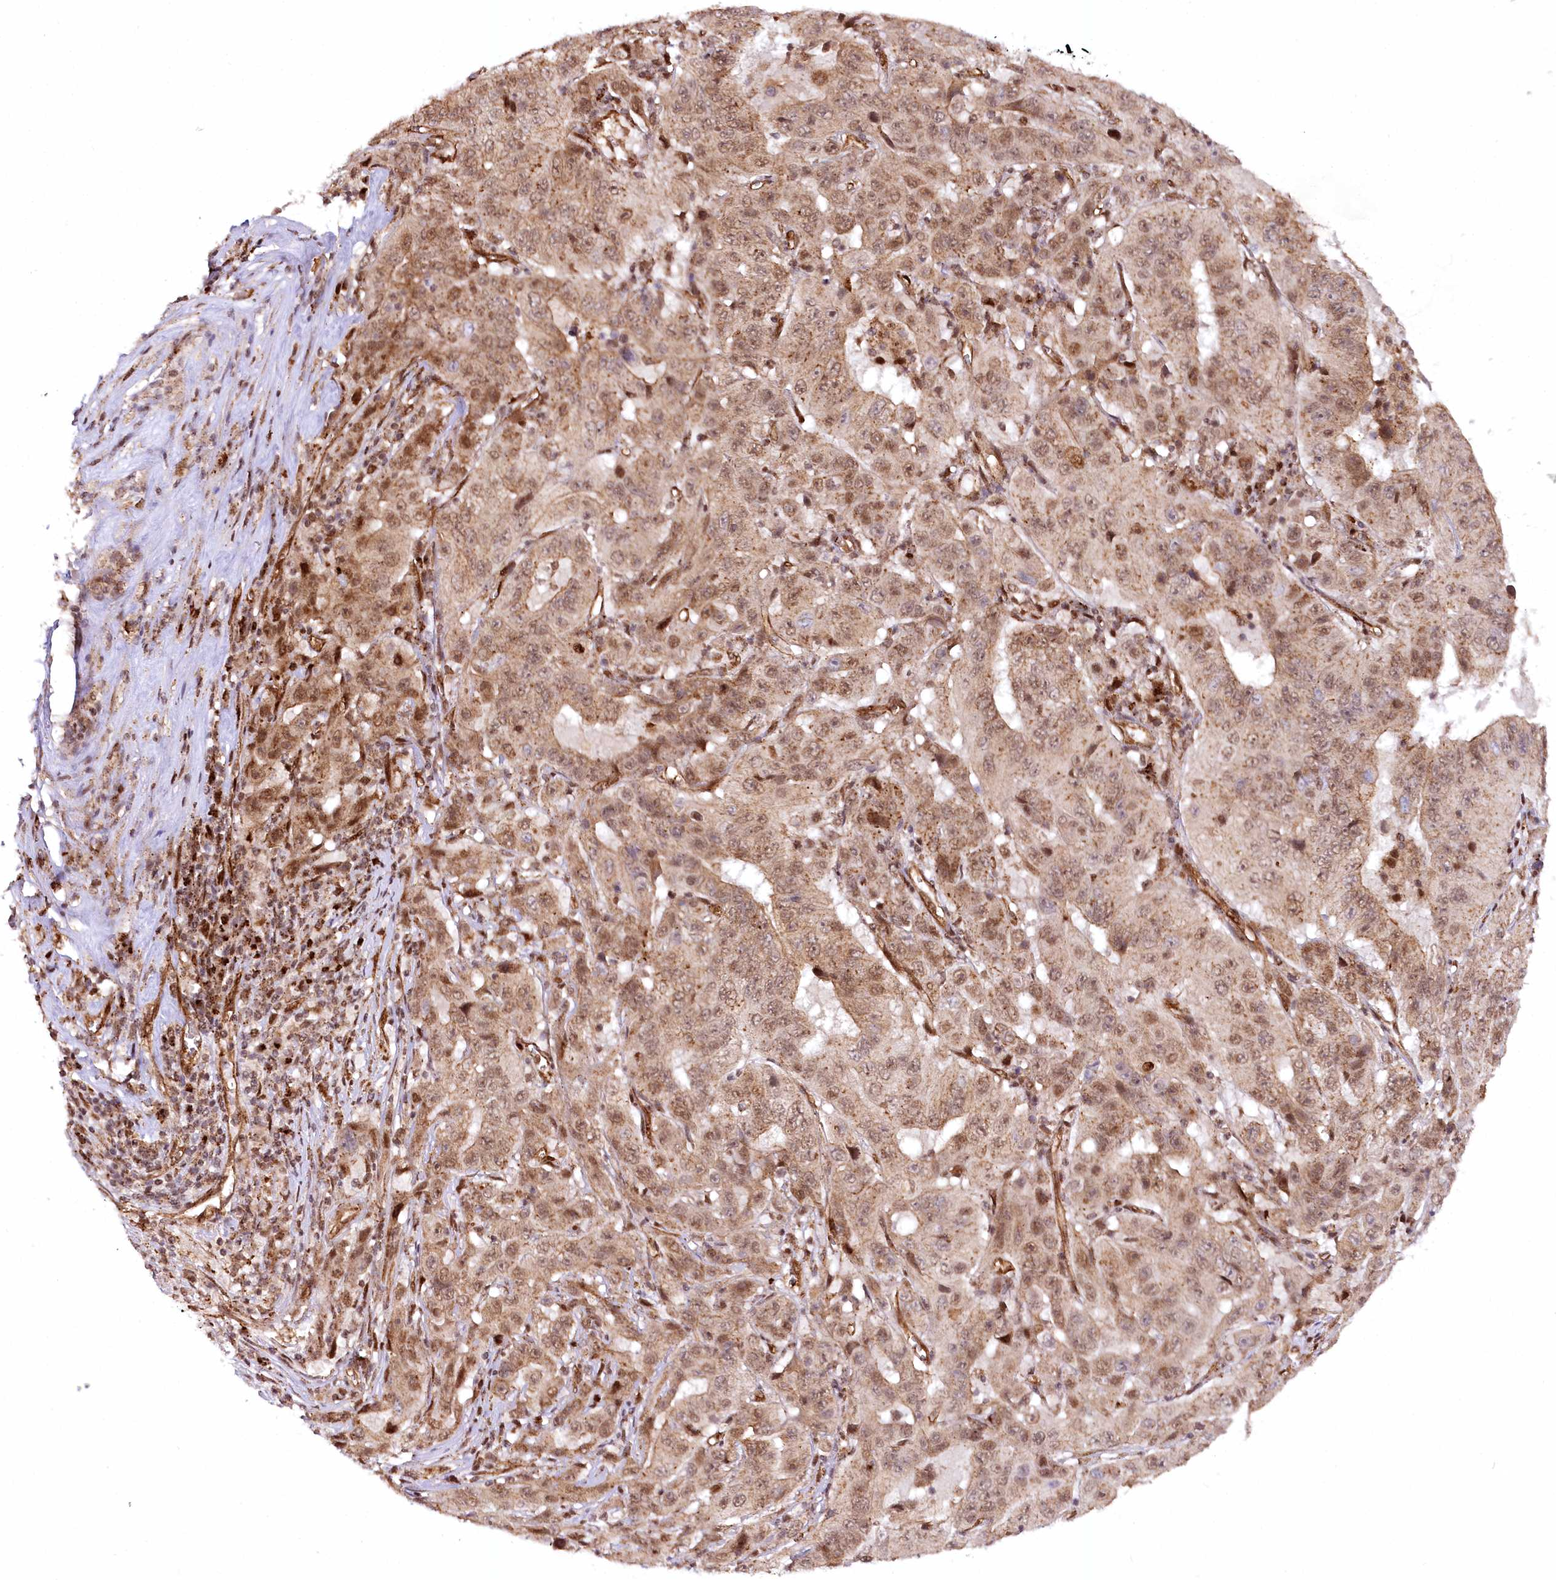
{"staining": {"intensity": "moderate", "quantity": ">75%", "location": "cytoplasmic/membranous,nuclear"}, "tissue": "pancreatic cancer", "cell_type": "Tumor cells", "image_type": "cancer", "snomed": [{"axis": "morphology", "description": "Adenocarcinoma, NOS"}, {"axis": "topography", "description": "Pancreas"}], "caption": "Approximately >75% of tumor cells in pancreatic adenocarcinoma reveal moderate cytoplasmic/membranous and nuclear protein staining as visualized by brown immunohistochemical staining.", "gene": "COPG1", "patient": {"sex": "male", "age": 63}}